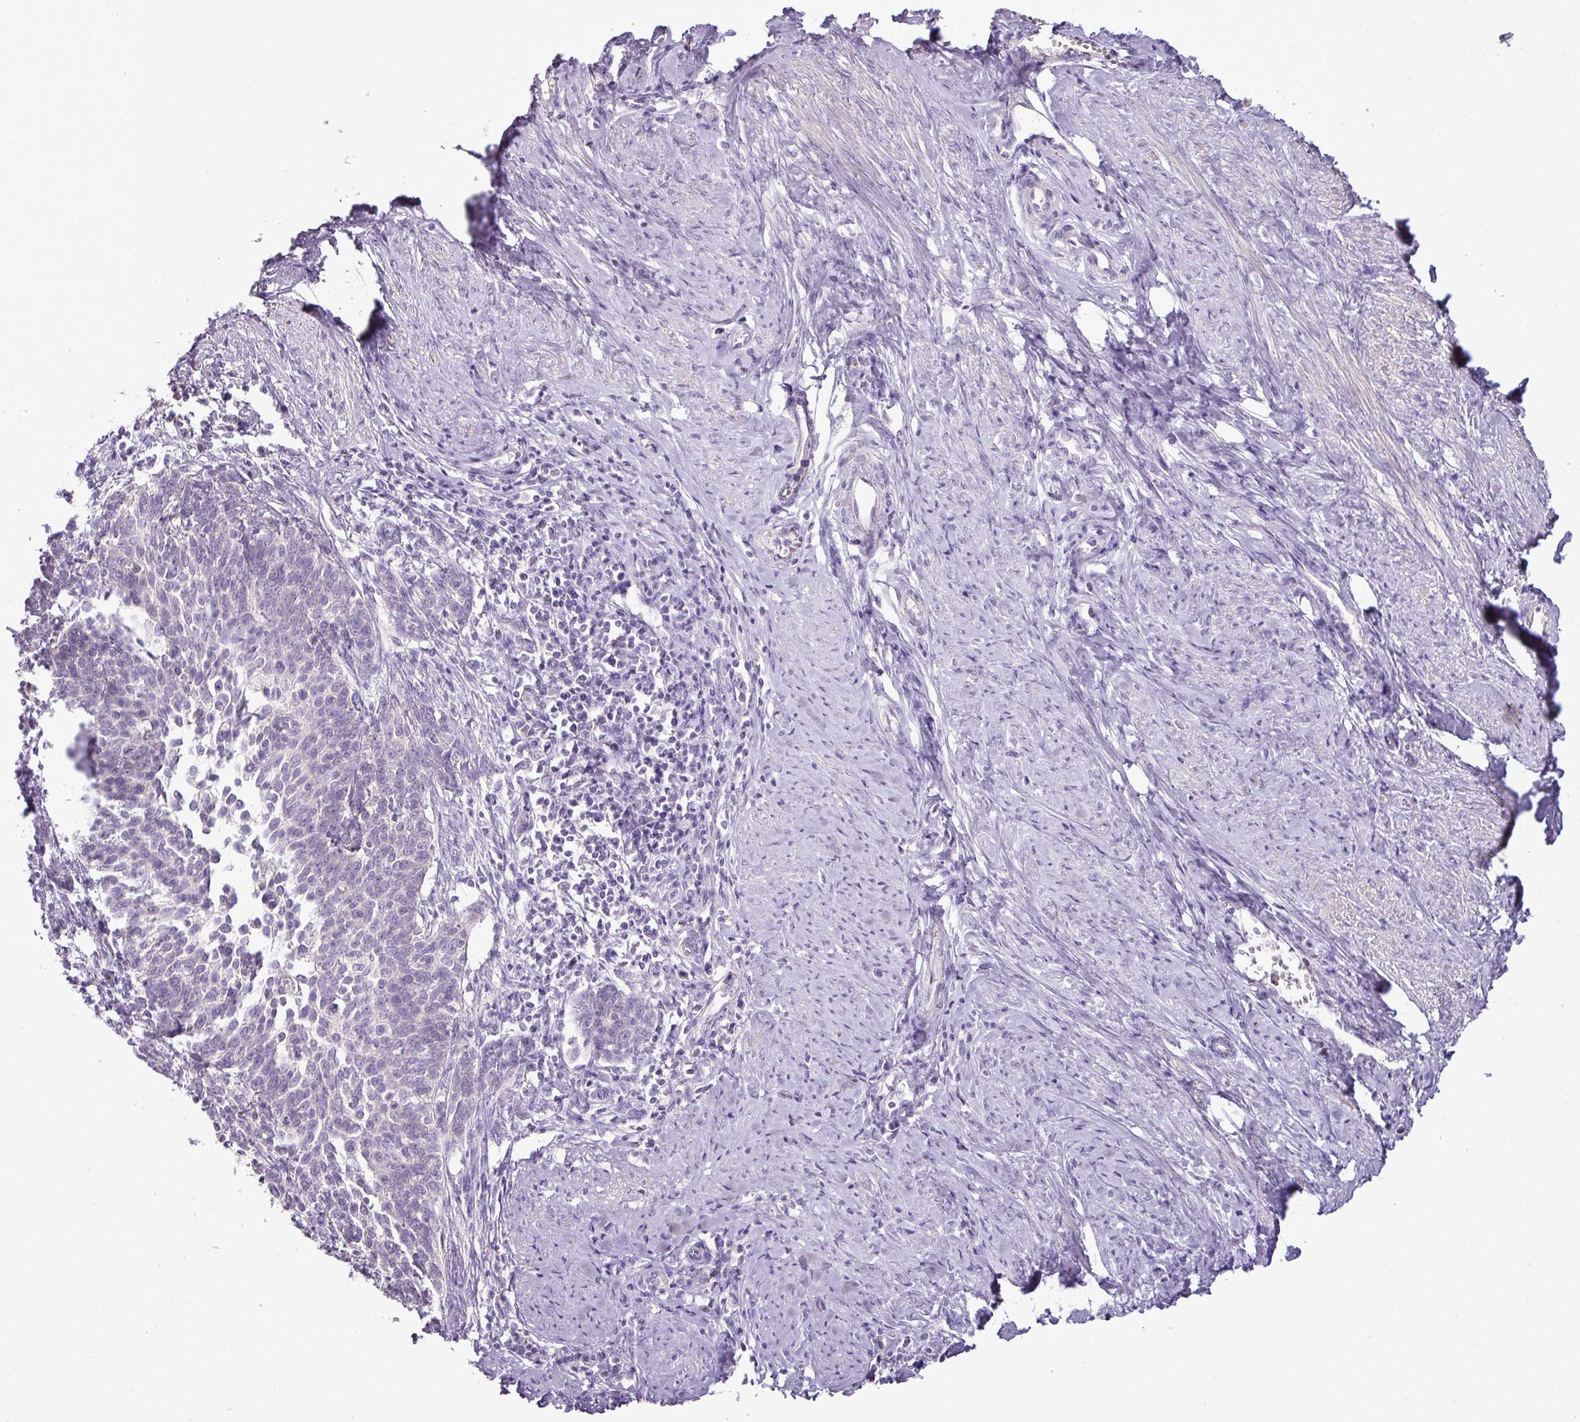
{"staining": {"intensity": "negative", "quantity": "none", "location": "none"}, "tissue": "cervical cancer", "cell_type": "Tumor cells", "image_type": "cancer", "snomed": [{"axis": "morphology", "description": "Squamous cell carcinoma, NOS"}, {"axis": "topography", "description": "Cervix"}], "caption": "Immunohistochemistry micrograph of cervical cancer stained for a protein (brown), which reveals no positivity in tumor cells. The staining was performed using DAB (3,3'-diaminobenzidine) to visualize the protein expression in brown, while the nuclei were stained in blue with hematoxylin (Magnification: 20x).", "gene": "BRINP2", "patient": {"sex": "female", "age": 39}}